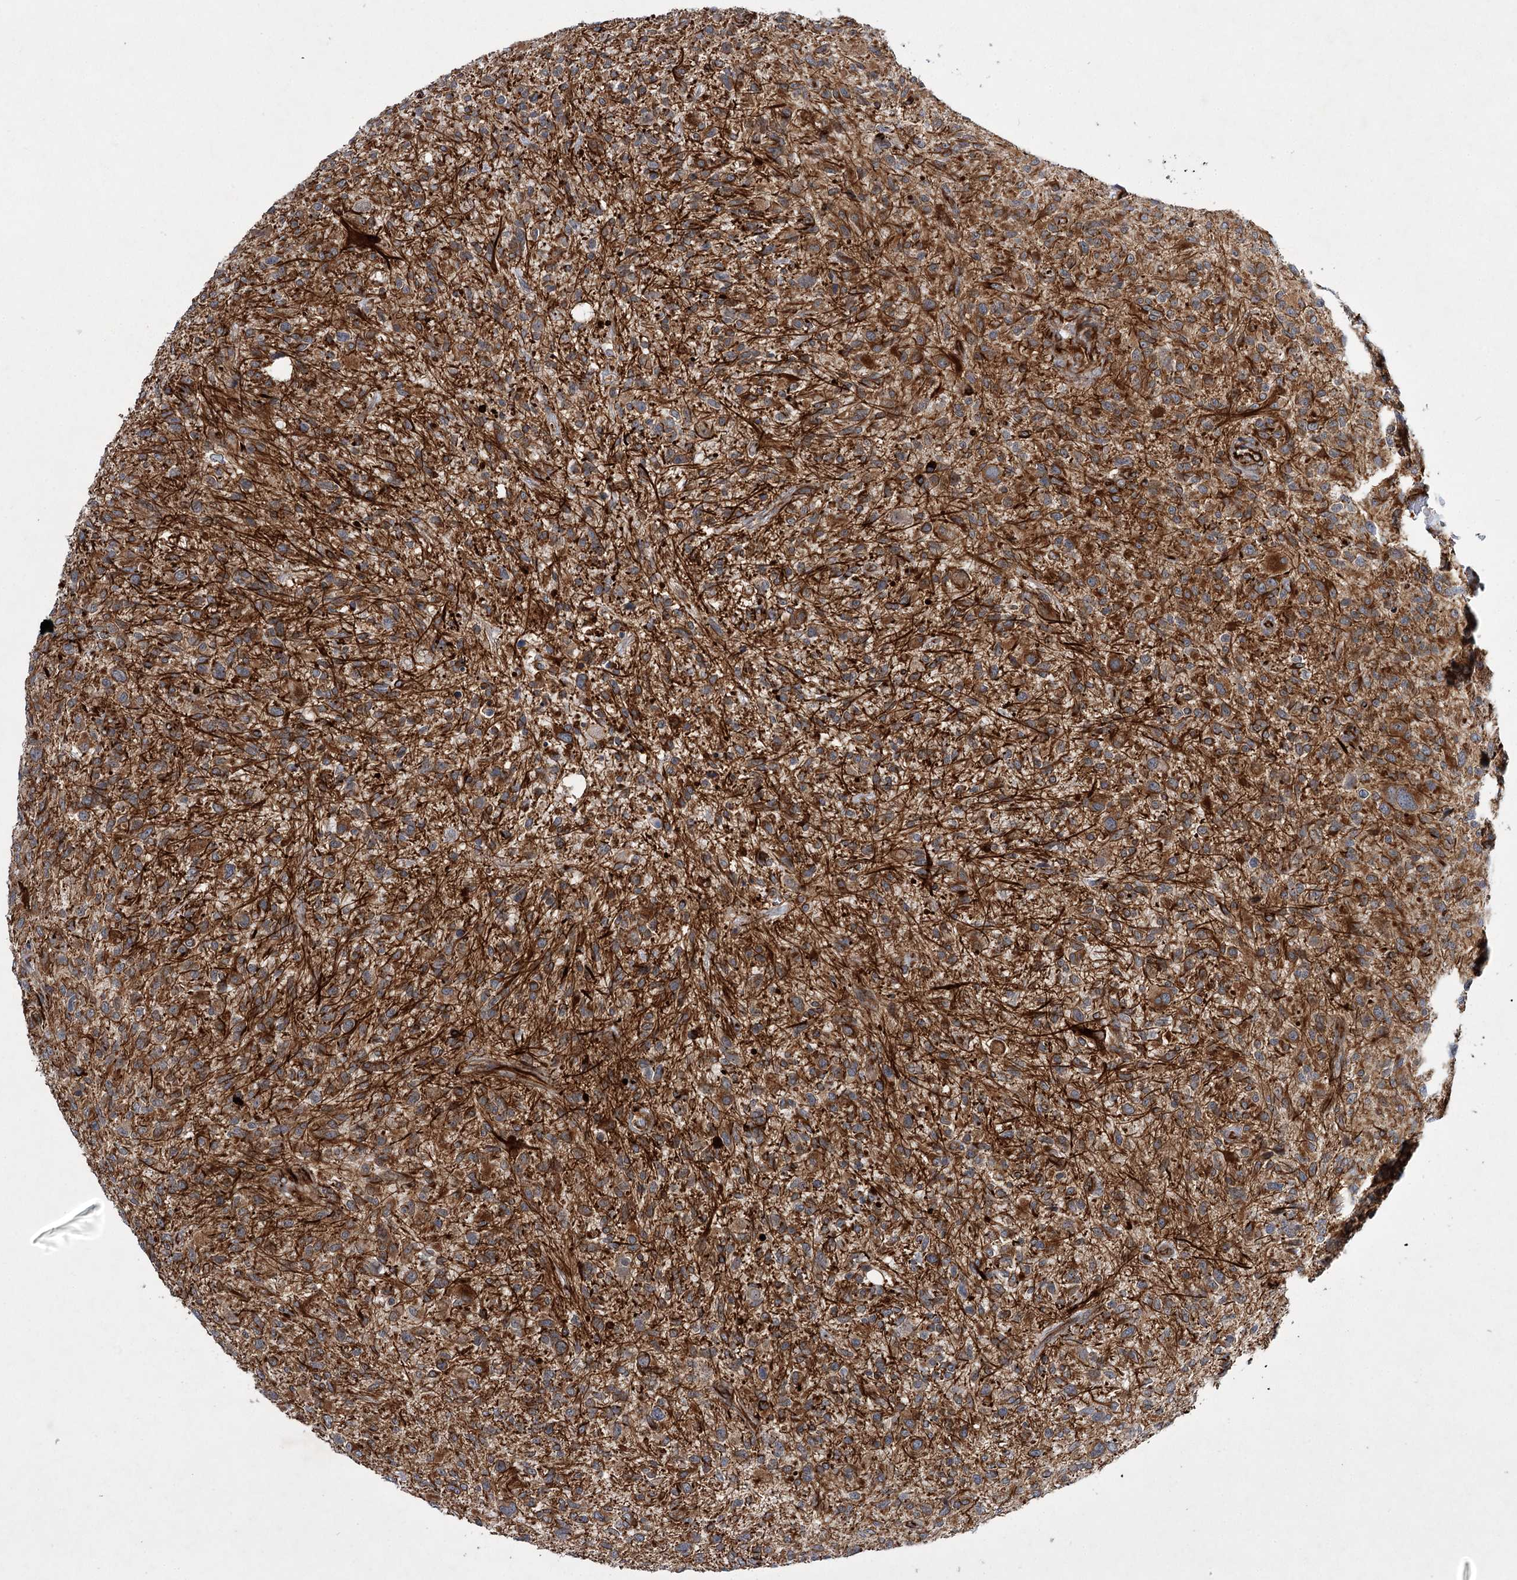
{"staining": {"intensity": "moderate", "quantity": ">75%", "location": "cytoplasmic/membranous"}, "tissue": "glioma", "cell_type": "Tumor cells", "image_type": "cancer", "snomed": [{"axis": "morphology", "description": "Glioma, malignant, High grade"}, {"axis": "topography", "description": "Brain"}], "caption": "Protein staining demonstrates moderate cytoplasmic/membranous positivity in approximately >75% of tumor cells in malignant high-grade glioma. (Brightfield microscopy of DAB IHC at high magnification).", "gene": "DPEP2", "patient": {"sex": "male", "age": 47}}